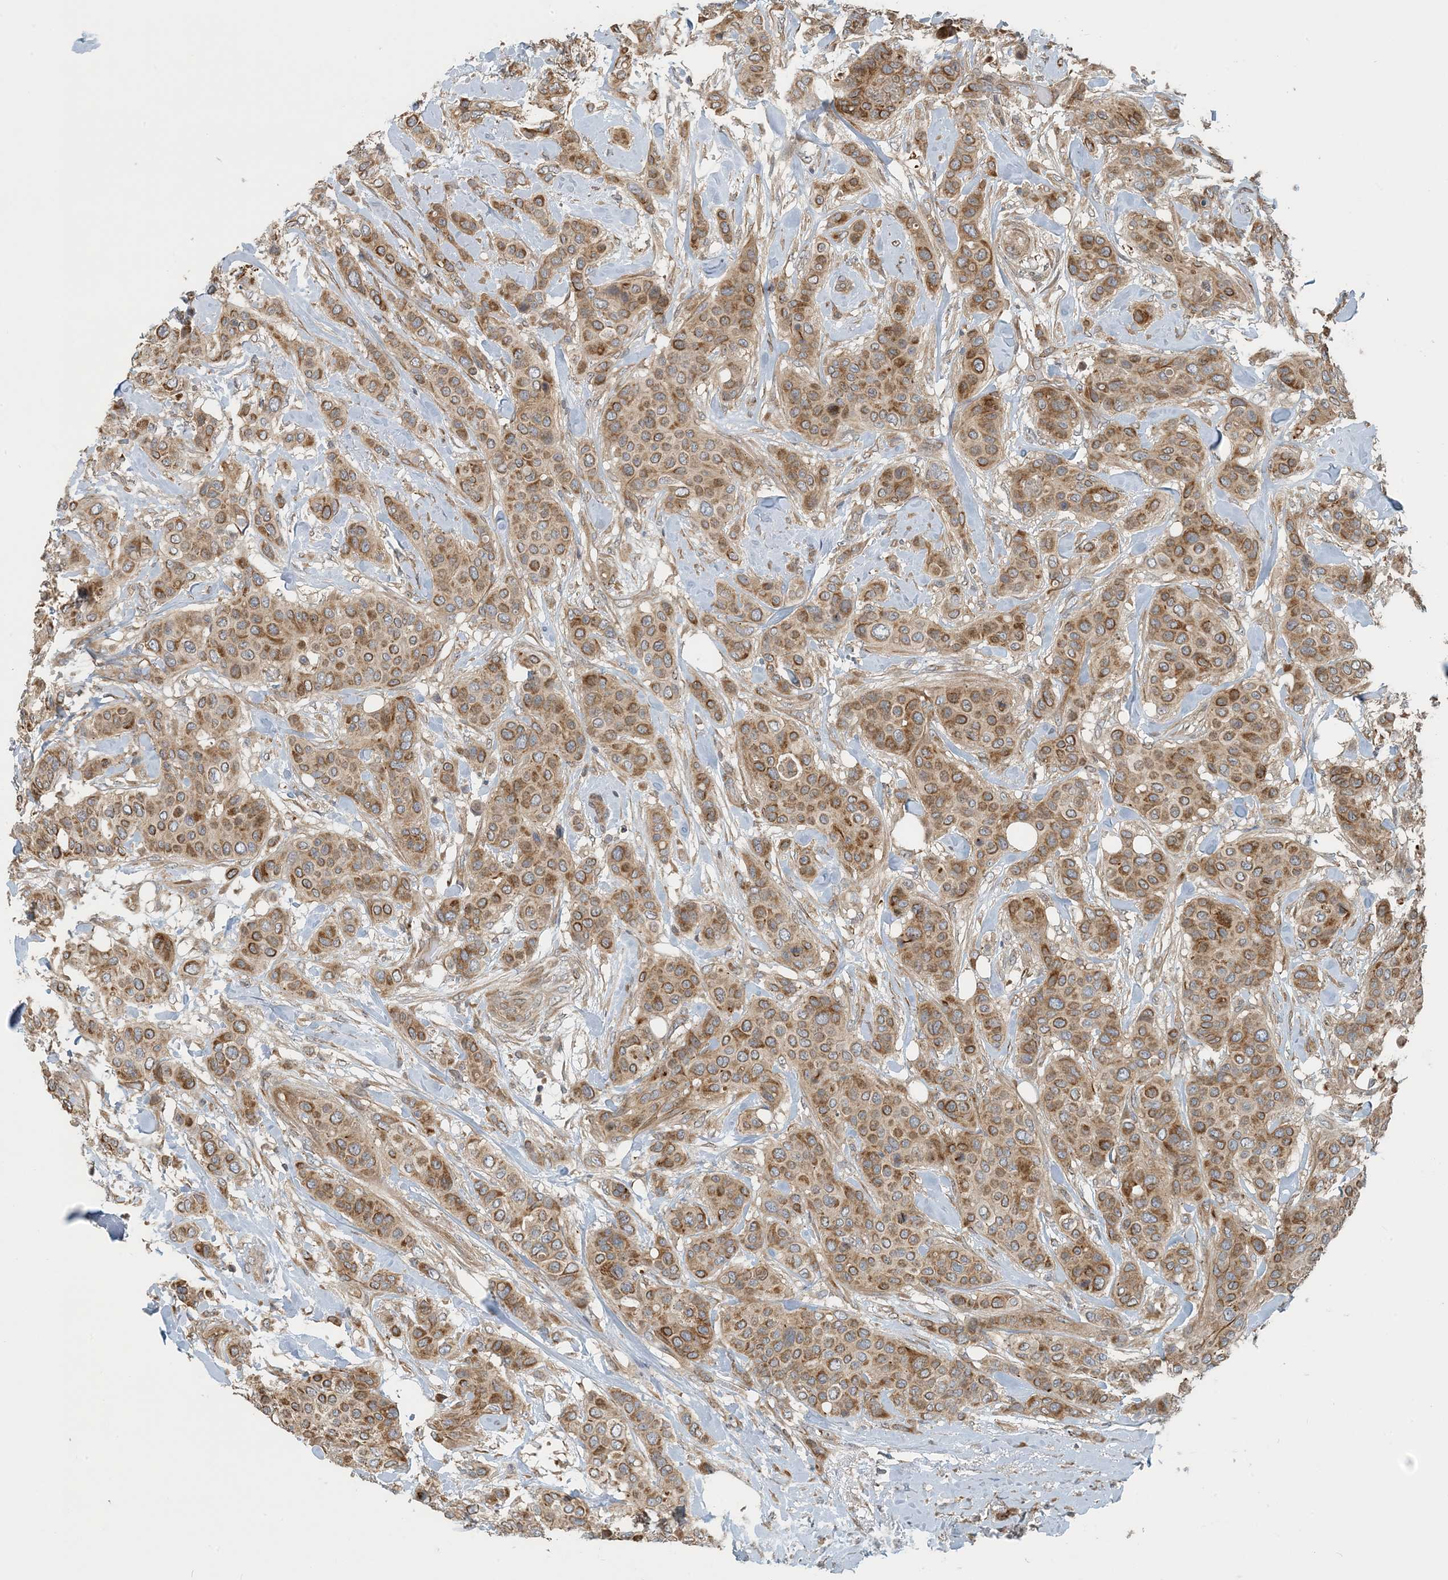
{"staining": {"intensity": "moderate", "quantity": ">75%", "location": "cytoplasmic/membranous"}, "tissue": "breast cancer", "cell_type": "Tumor cells", "image_type": "cancer", "snomed": [{"axis": "morphology", "description": "Lobular carcinoma"}, {"axis": "topography", "description": "Breast"}], "caption": "IHC photomicrograph of breast cancer (lobular carcinoma) stained for a protein (brown), which displays medium levels of moderate cytoplasmic/membranous positivity in approximately >75% of tumor cells.", "gene": "ZBTB3", "patient": {"sex": "female", "age": 51}}